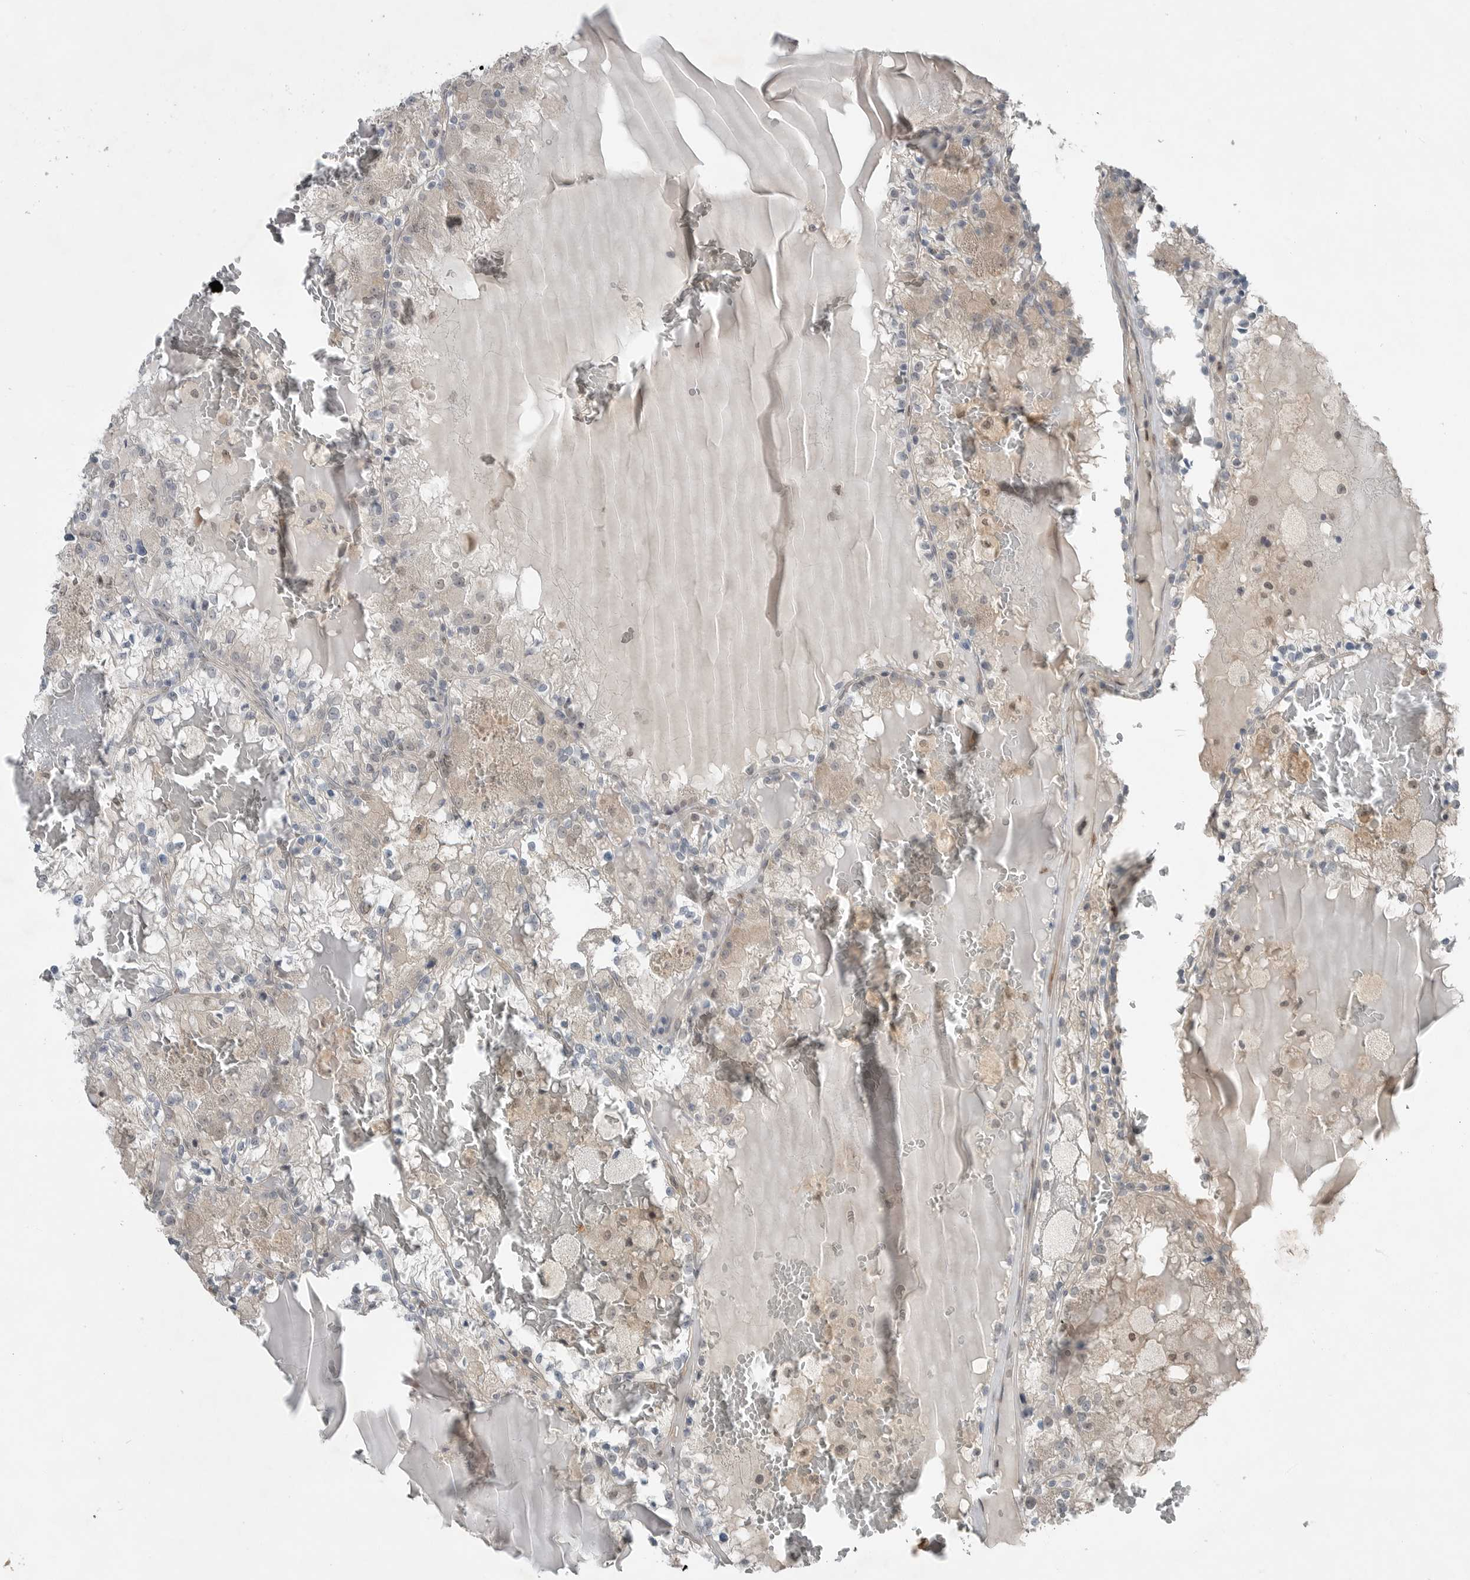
{"staining": {"intensity": "negative", "quantity": "none", "location": "none"}, "tissue": "renal cancer", "cell_type": "Tumor cells", "image_type": "cancer", "snomed": [{"axis": "morphology", "description": "Adenocarcinoma, NOS"}, {"axis": "topography", "description": "Kidney"}], "caption": "Micrograph shows no protein positivity in tumor cells of adenocarcinoma (renal) tissue.", "gene": "MFAP3L", "patient": {"sex": "female", "age": 56}}